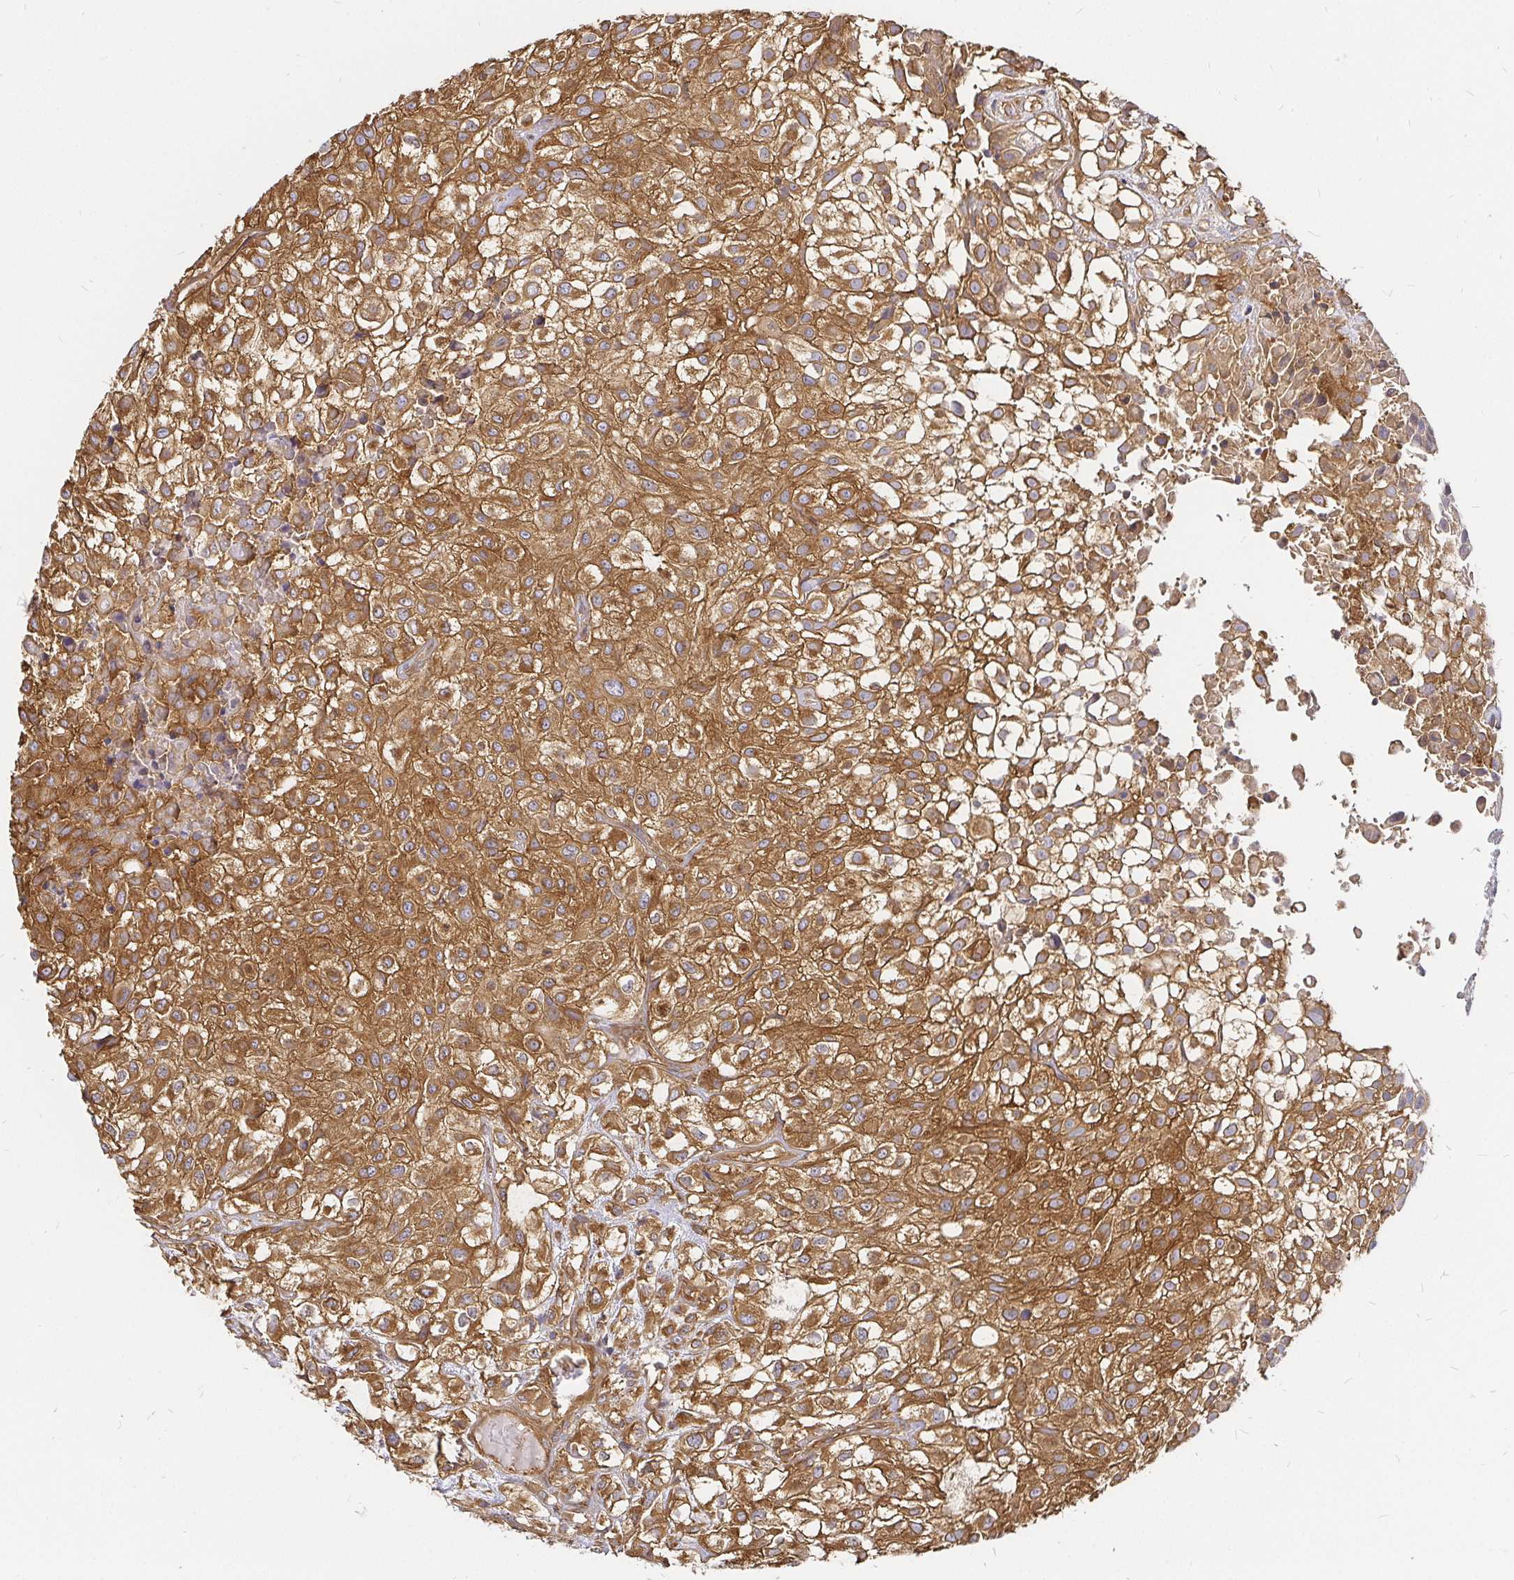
{"staining": {"intensity": "moderate", "quantity": ">75%", "location": "cytoplasmic/membranous"}, "tissue": "urothelial cancer", "cell_type": "Tumor cells", "image_type": "cancer", "snomed": [{"axis": "morphology", "description": "Urothelial carcinoma, High grade"}, {"axis": "topography", "description": "Urinary bladder"}], "caption": "Tumor cells exhibit medium levels of moderate cytoplasmic/membranous positivity in about >75% of cells in human urothelial carcinoma (high-grade).", "gene": "KIF5B", "patient": {"sex": "male", "age": 56}}